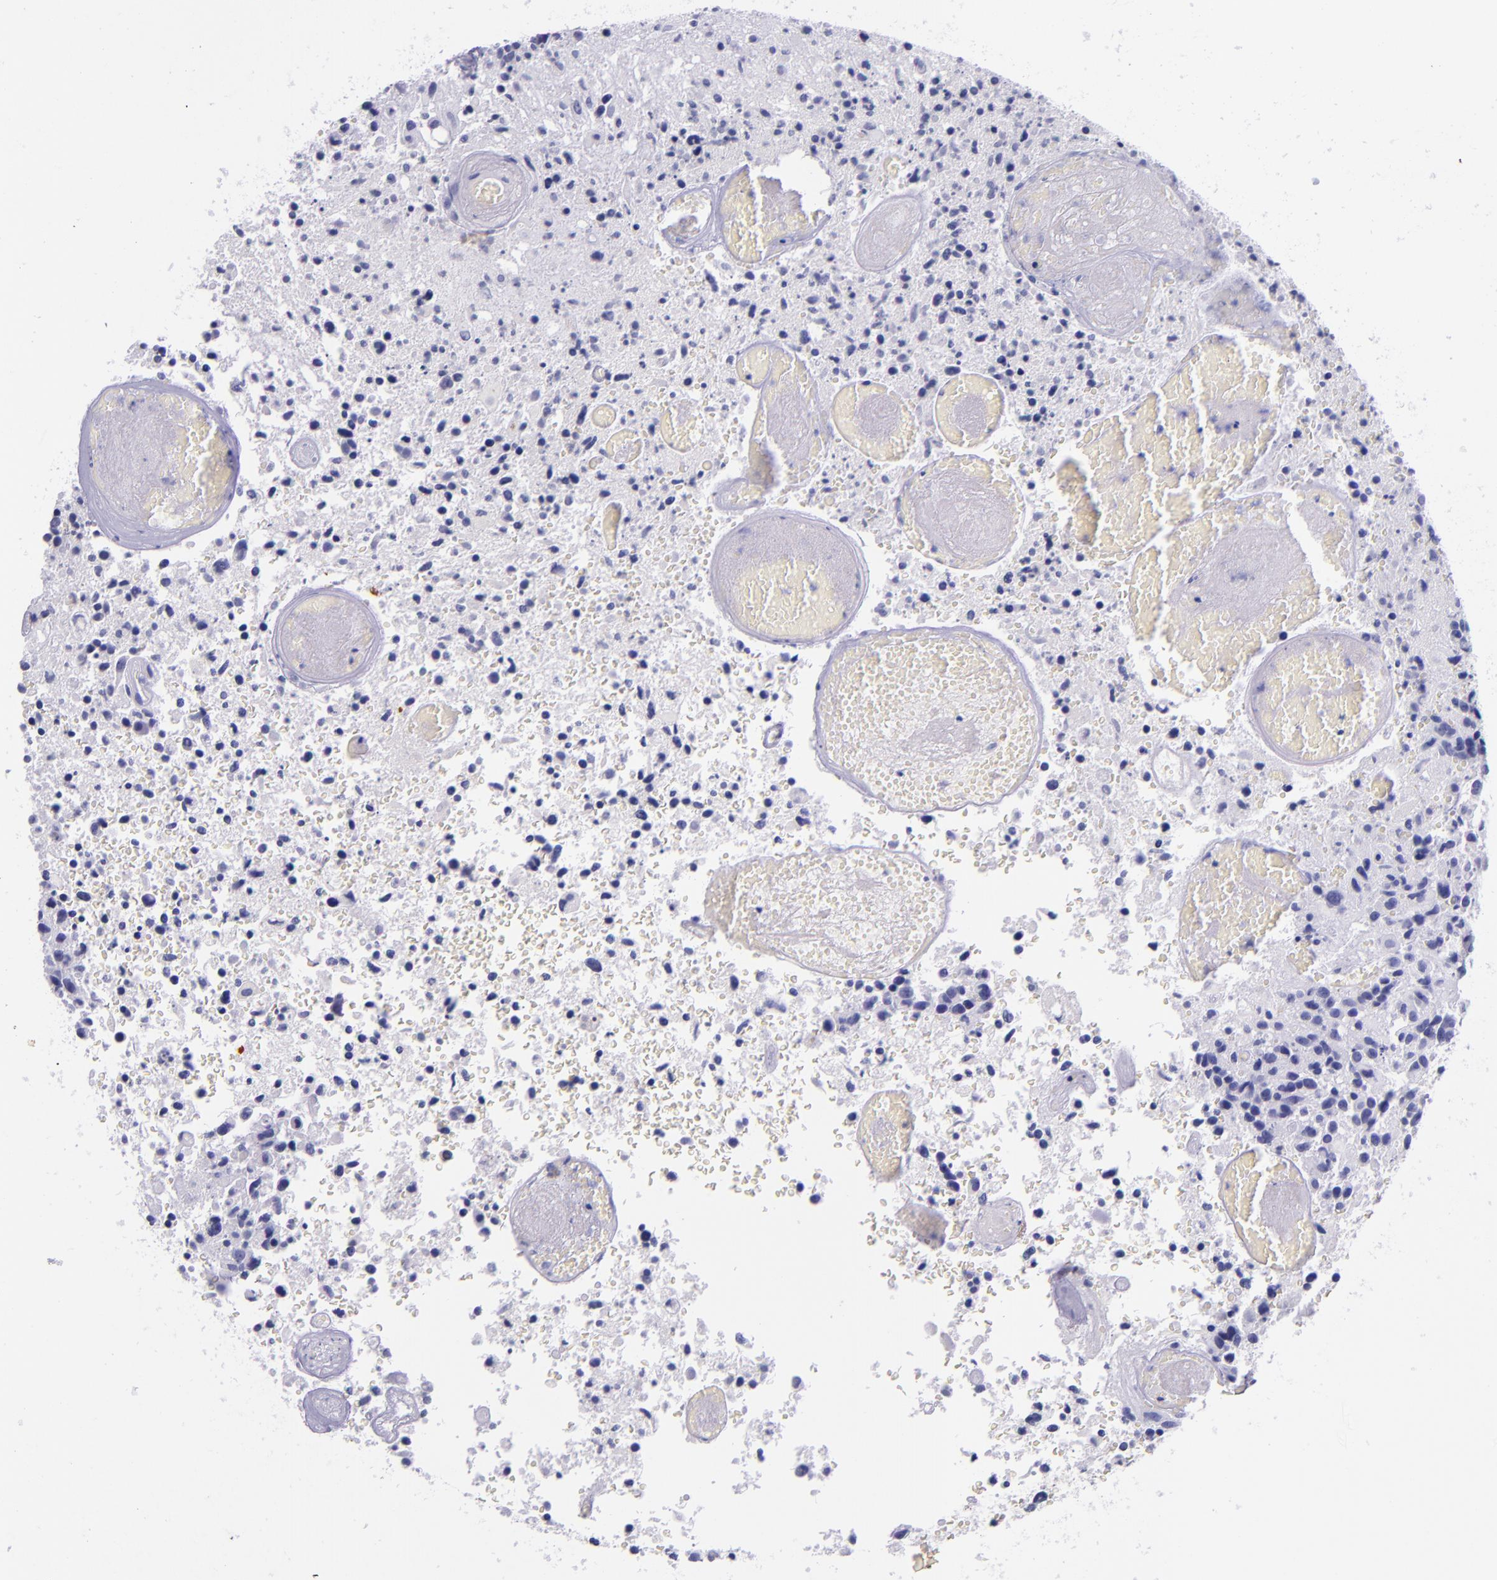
{"staining": {"intensity": "negative", "quantity": "none", "location": "none"}, "tissue": "glioma", "cell_type": "Tumor cells", "image_type": "cancer", "snomed": [{"axis": "morphology", "description": "Glioma, malignant, High grade"}, {"axis": "topography", "description": "Brain"}], "caption": "This is an IHC histopathology image of high-grade glioma (malignant). There is no positivity in tumor cells.", "gene": "KRT4", "patient": {"sex": "male", "age": 72}}